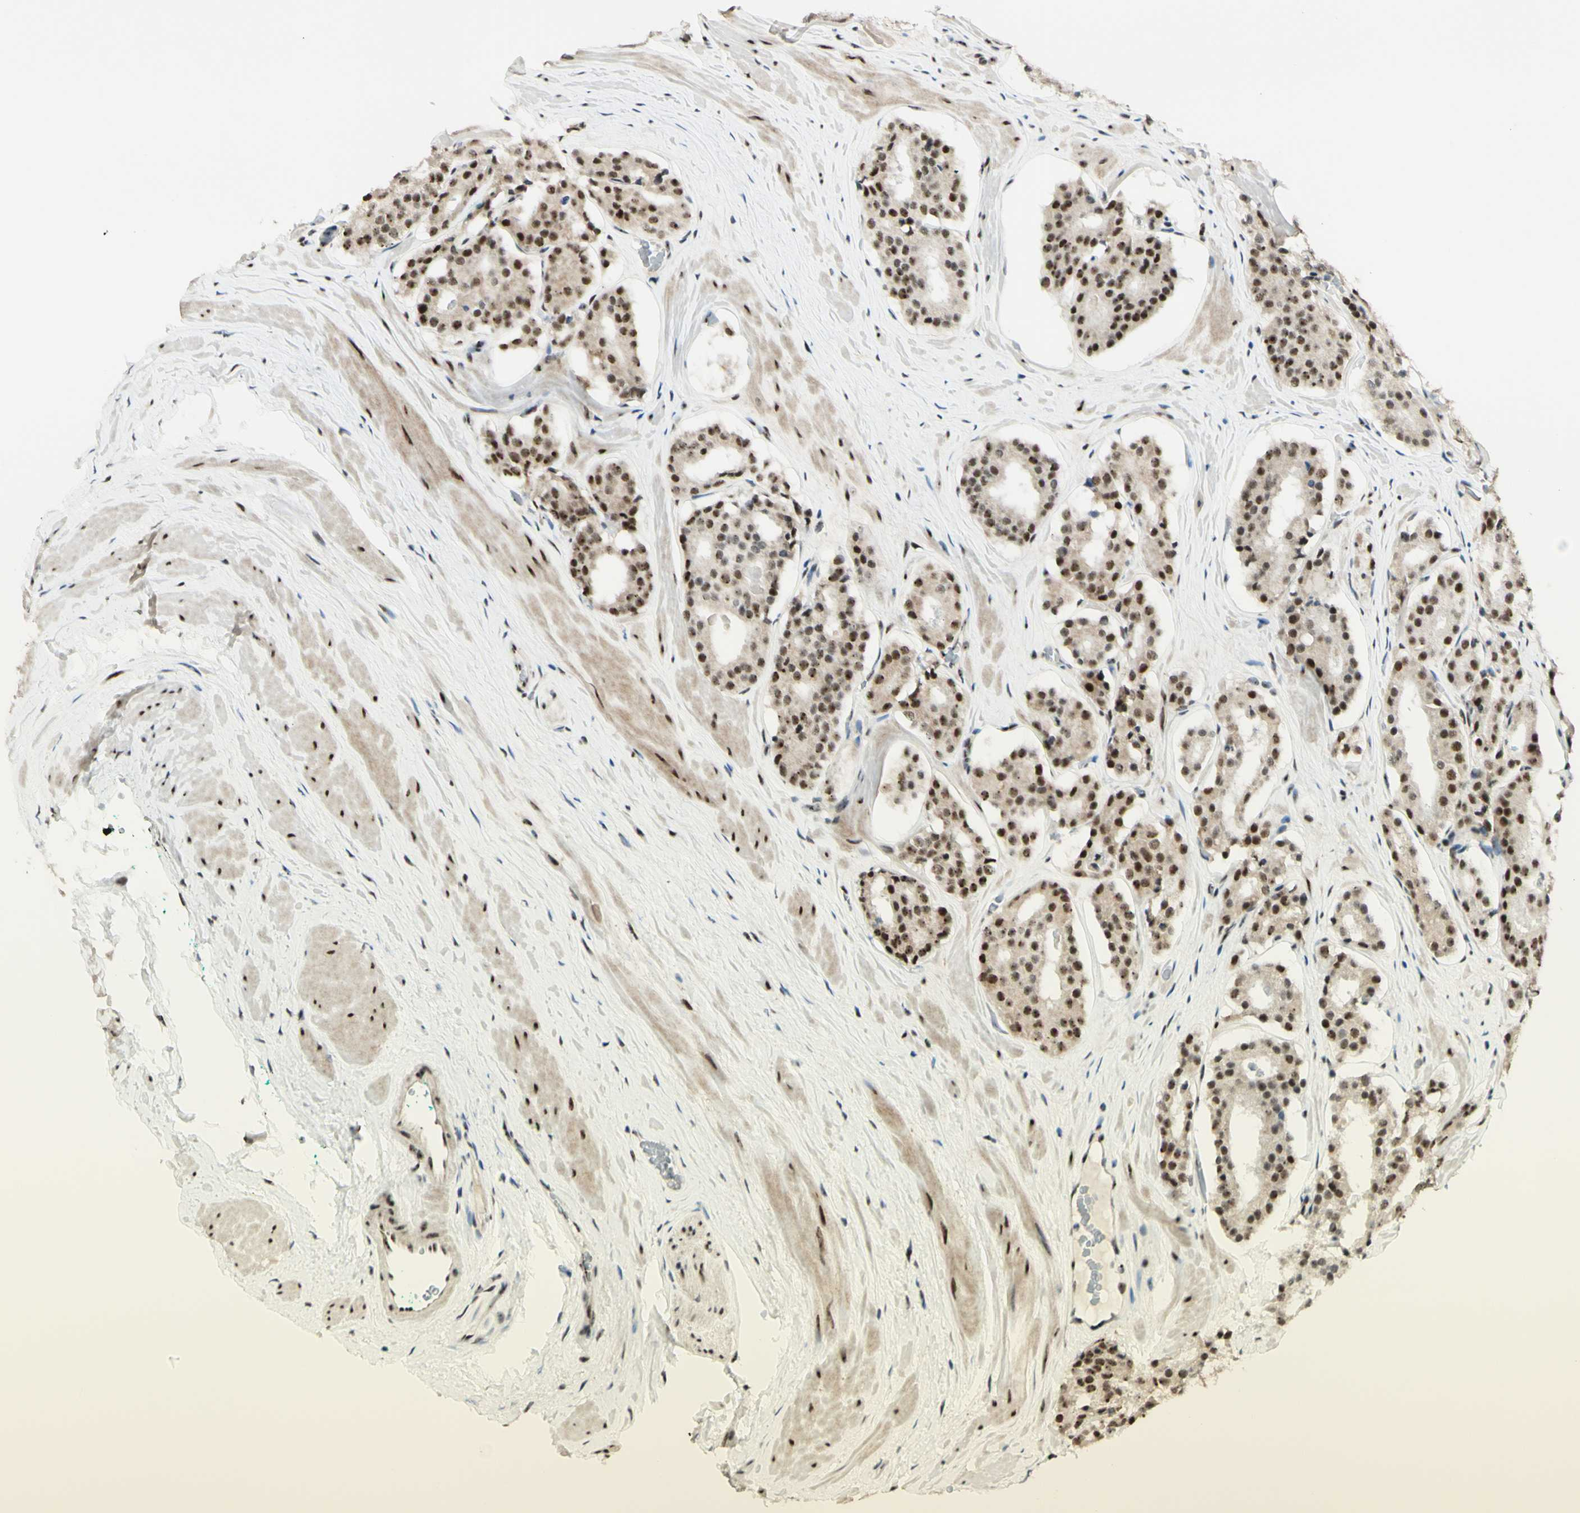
{"staining": {"intensity": "moderate", "quantity": ">75%", "location": "cytoplasmic/membranous,nuclear"}, "tissue": "prostate cancer", "cell_type": "Tumor cells", "image_type": "cancer", "snomed": [{"axis": "morphology", "description": "Adenocarcinoma, High grade"}, {"axis": "topography", "description": "Prostate"}], "caption": "An image showing moderate cytoplasmic/membranous and nuclear expression in about >75% of tumor cells in prostate cancer, as visualized by brown immunohistochemical staining.", "gene": "DHX9", "patient": {"sex": "male", "age": 60}}